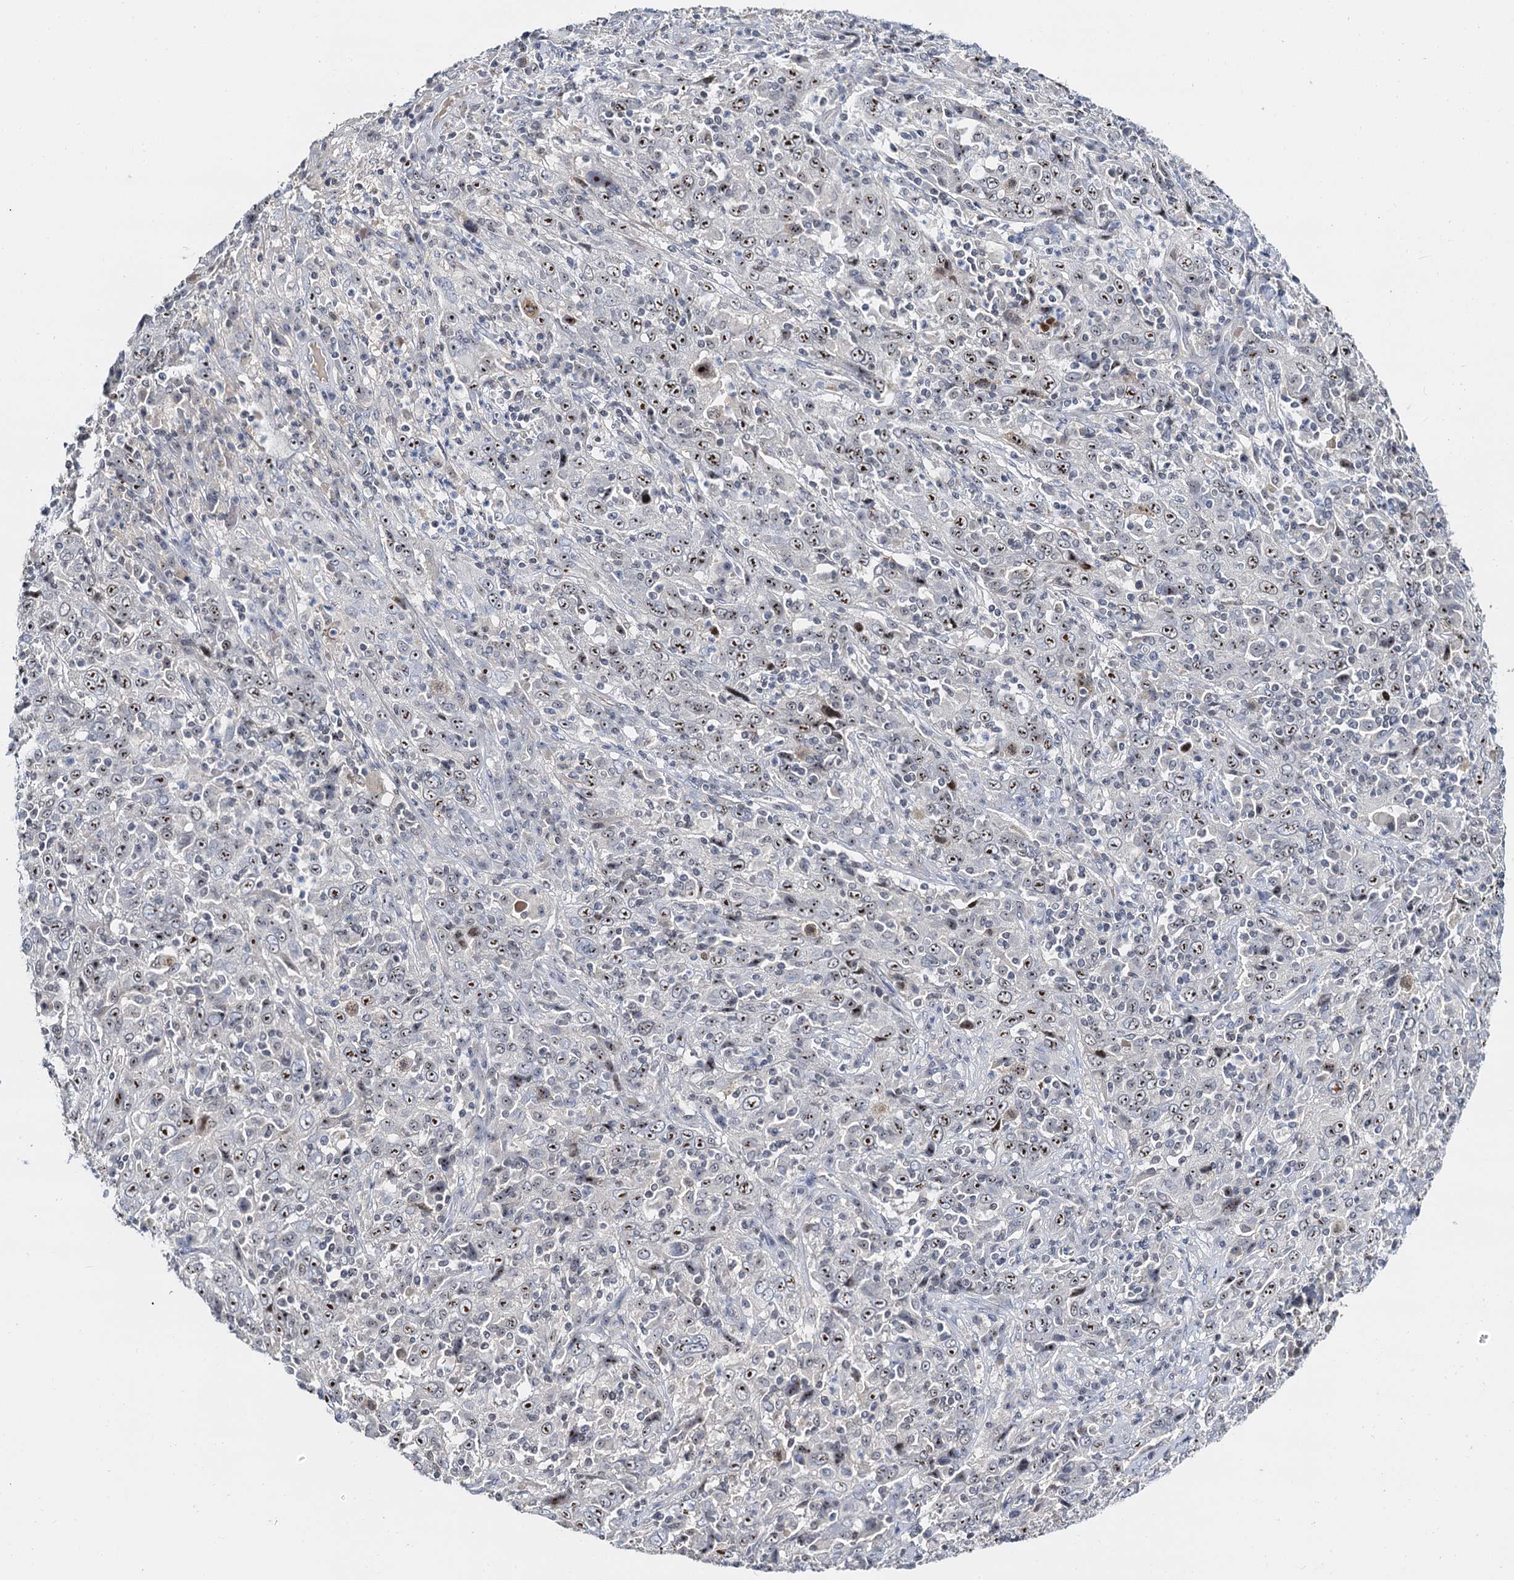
{"staining": {"intensity": "moderate", "quantity": ">75%", "location": "nuclear"}, "tissue": "cervical cancer", "cell_type": "Tumor cells", "image_type": "cancer", "snomed": [{"axis": "morphology", "description": "Squamous cell carcinoma, NOS"}, {"axis": "topography", "description": "Cervix"}], "caption": "High-magnification brightfield microscopy of squamous cell carcinoma (cervical) stained with DAB (brown) and counterstained with hematoxylin (blue). tumor cells exhibit moderate nuclear expression is seen in approximately>75% of cells. (Brightfield microscopy of DAB IHC at high magnification).", "gene": "NOP2", "patient": {"sex": "female", "age": 46}}